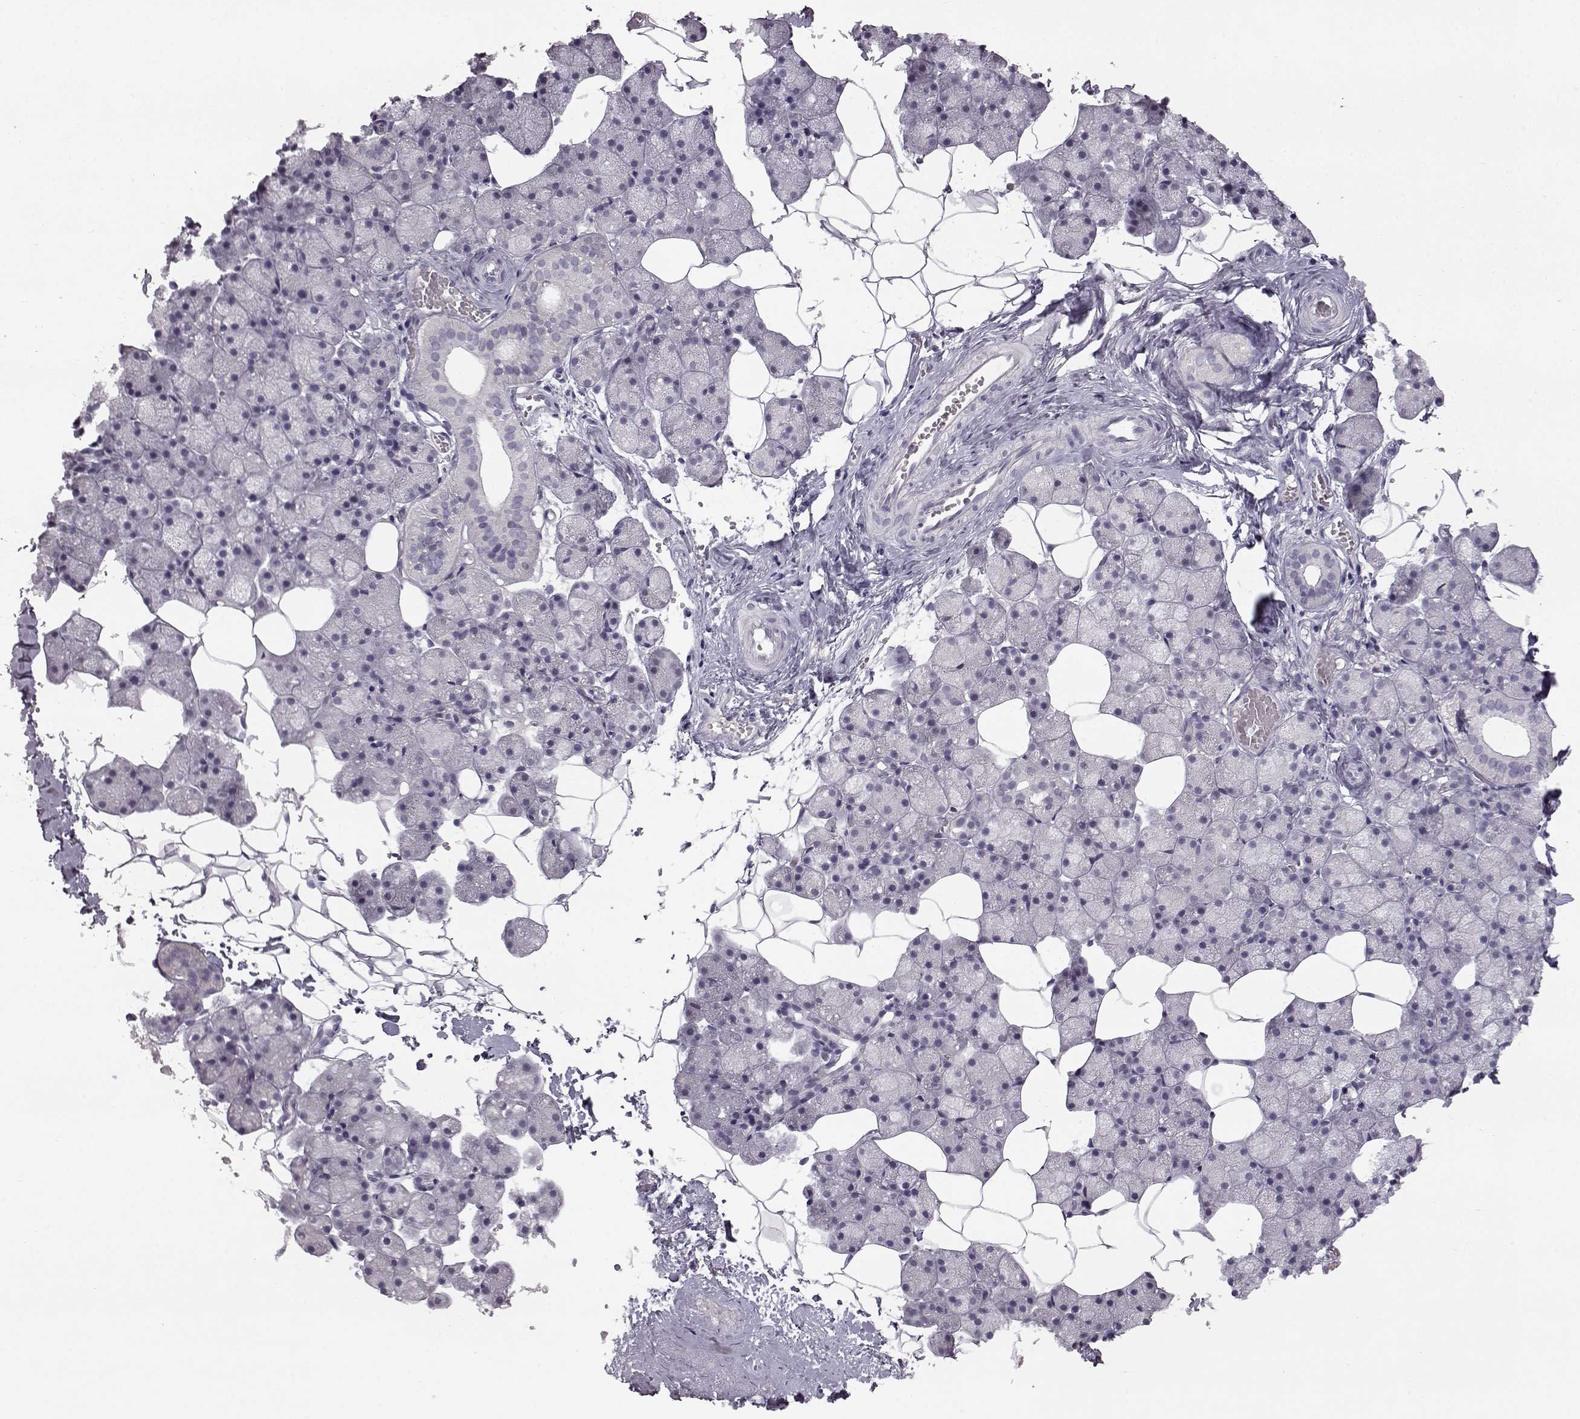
{"staining": {"intensity": "negative", "quantity": "none", "location": "none"}, "tissue": "salivary gland", "cell_type": "Glandular cells", "image_type": "normal", "snomed": [{"axis": "morphology", "description": "Normal tissue, NOS"}, {"axis": "topography", "description": "Salivary gland"}], "caption": "A micrograph of human salivary gland is negative for staining in glandular cells.", "gene": "SPAG17", "patient": {"sex": "male", "age": 38}}